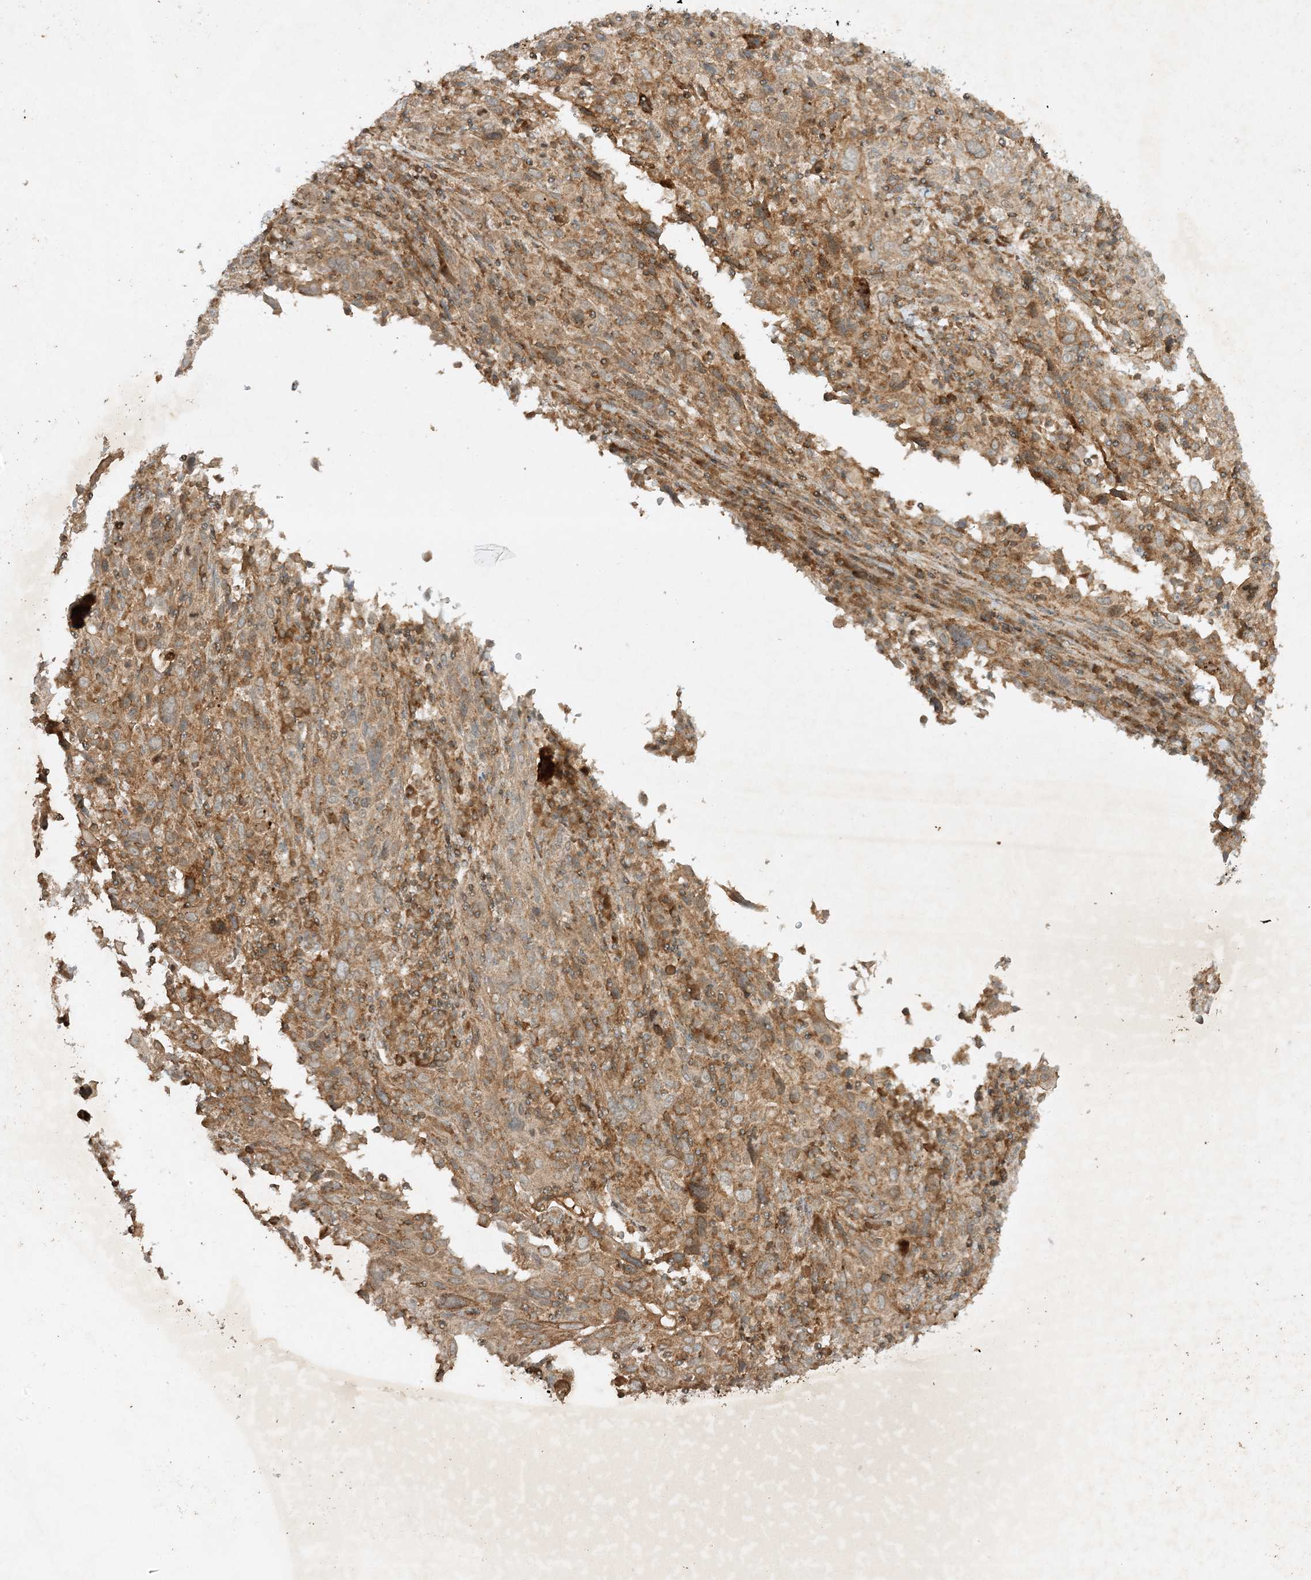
{"staining": {"intensity": "weak", "quantity": ">75%", "location": "cytoplasmic/membranous"}, "tissue": "cervical cancer", "cell_type": "Tumor cells", "image_type": "cancer", "snomed": [{"axis": "morphology", "description": "Squamous cell carcinoma, NOS"}, {"axis": "topography", "description": "Cervix"}], "caption": "A micrograph showing weak cytoplasmic/membranous positivity in approximately >75% of tumor cells in cervical cancer (squamous cell carcinoma), as visualized by brown immunohistochemical staining.", "gene": "XRN1", "patient": {"sex": "female", "age": 46}}